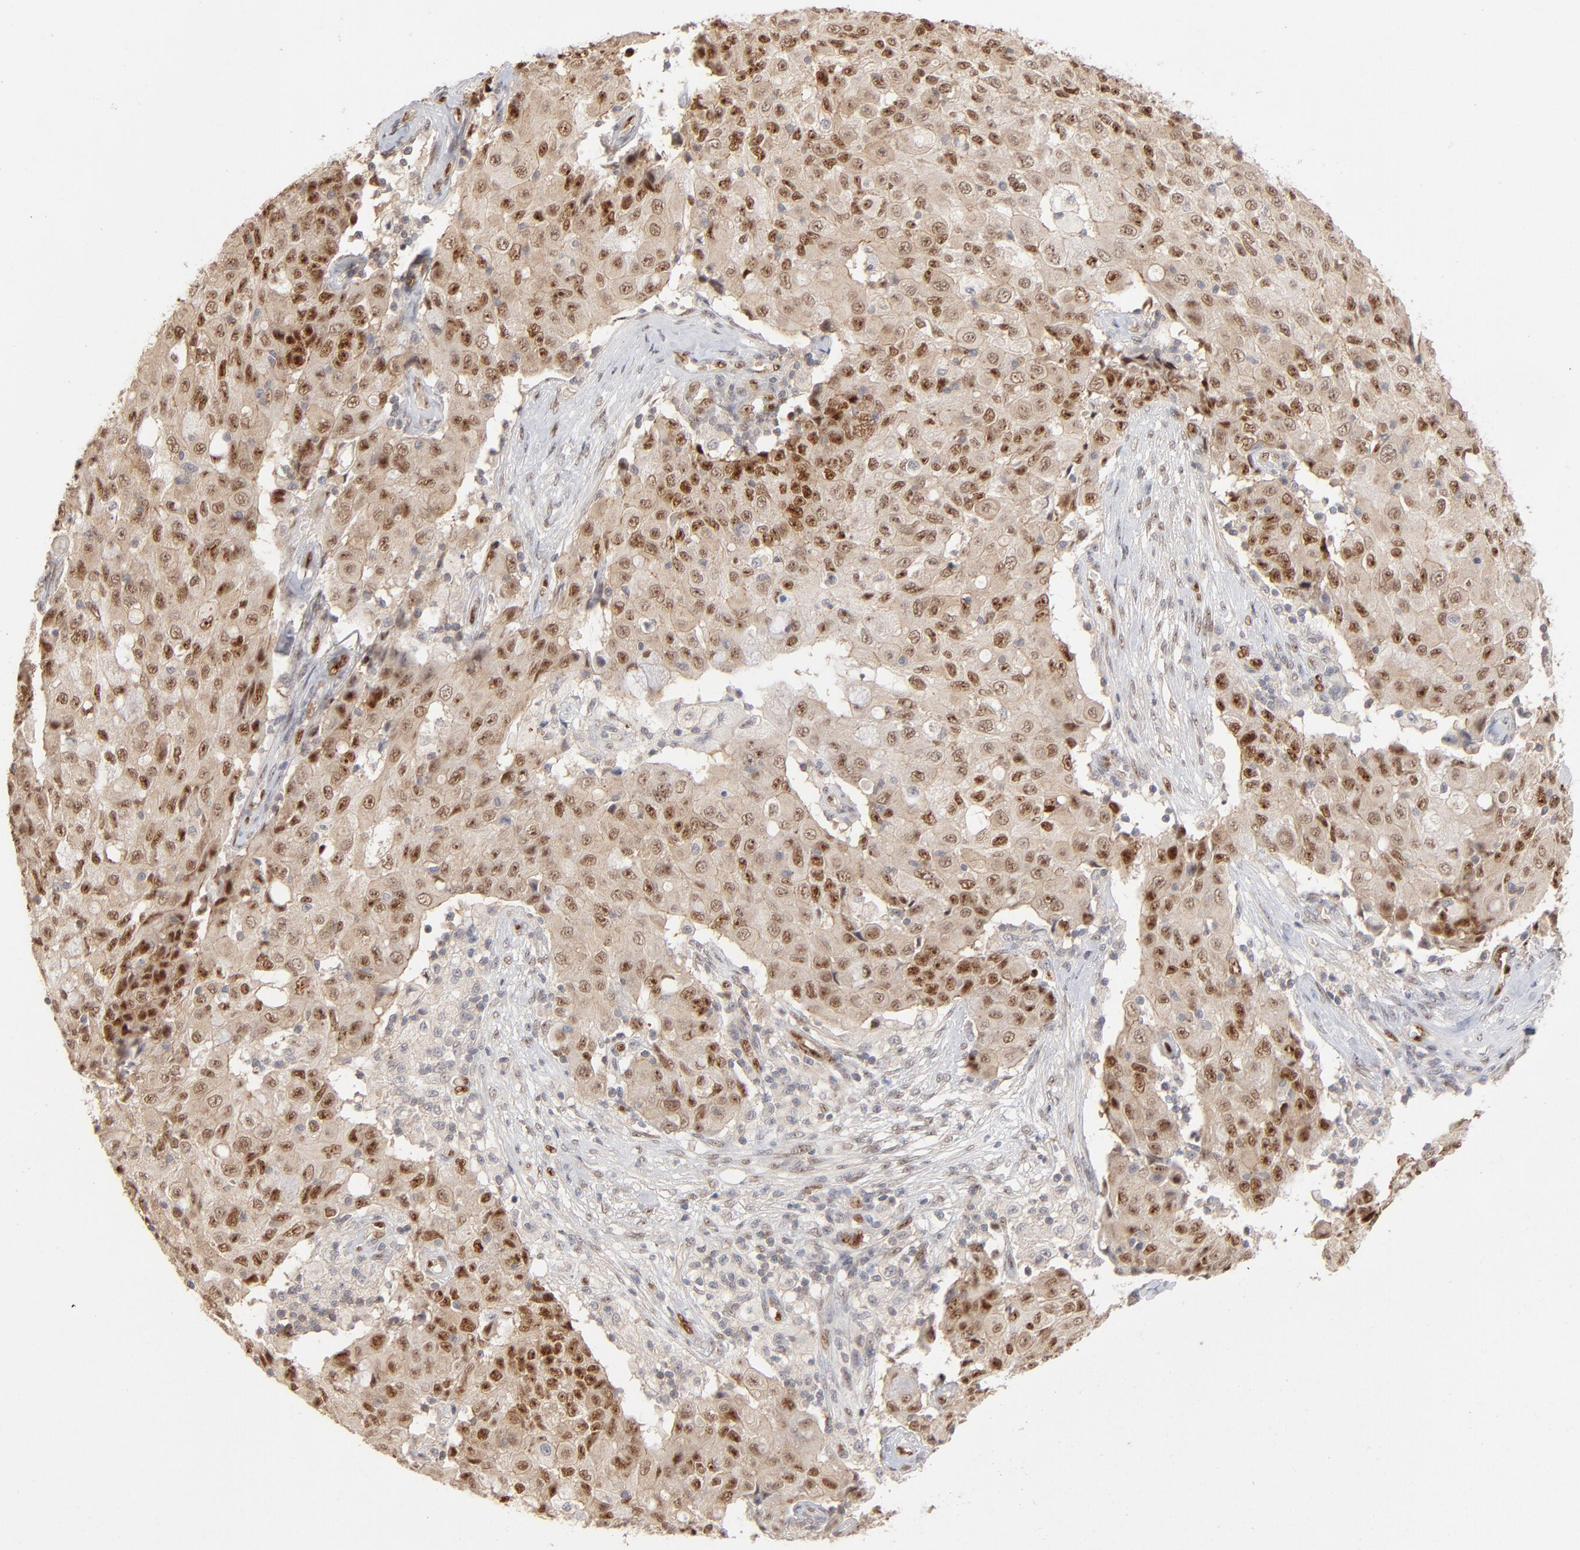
{"staining": {"intensity": "moderate", "quantity": ">75%", "location": "nuclear"}, "tissue": "ovarian cancer", "cell_type": "Tumor cells", "image_type": "cancer", "snomed": [{"axis": "morphology", "description": "Carcinoma, endometroid"}, {"axis": "topography", "description": "Ovary"}], "caption": "Human endometroid carcinoma (ovarian) stained with a protein marker demonstrates moderate staining in tumor cells.", "gene": "NFIB", "patient": {"sex": "female", "age": 42}}